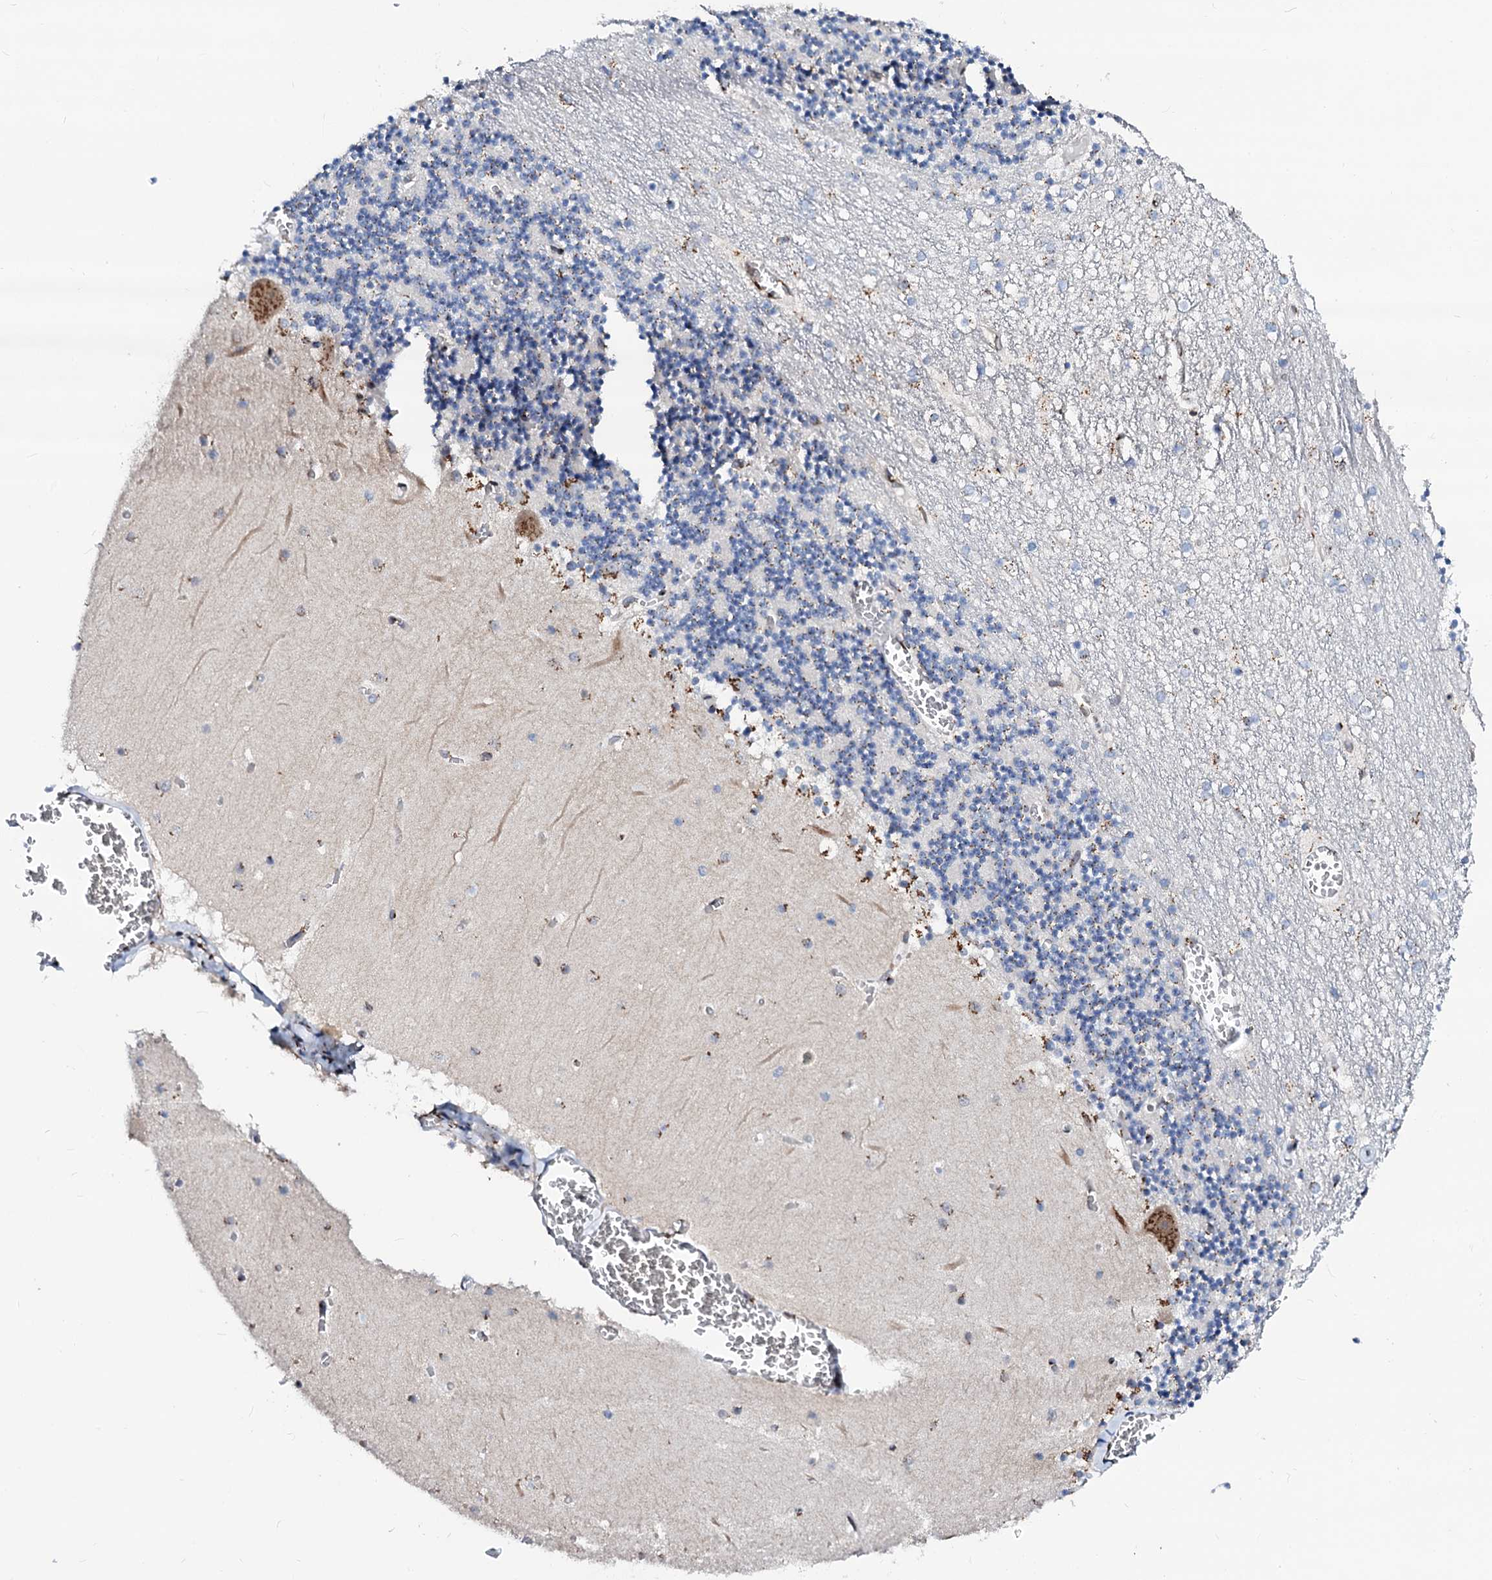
{"staining": {"intensity": "negative", "quantity": "none", "location": "none"}, "tissue": "cerebellum", "cell_type": "Cells in granular layer", "image_type": "normal", "snomed": [{"axis": "morphology", "description": "Normal tissue, NOS"}, {"axis": "topography", "description": "Cerebellum"}], "caption": "Immunohistochemistry image of unremarkable cerebellum: cerebellum stained with DAB (3,3'-diaminobenzidine) reveals no significant protein staining in cells in granular layer. Nuclei are stained in blue.", "gene": "TMCO3", "patient": {"sex": "female", "age": 28}}